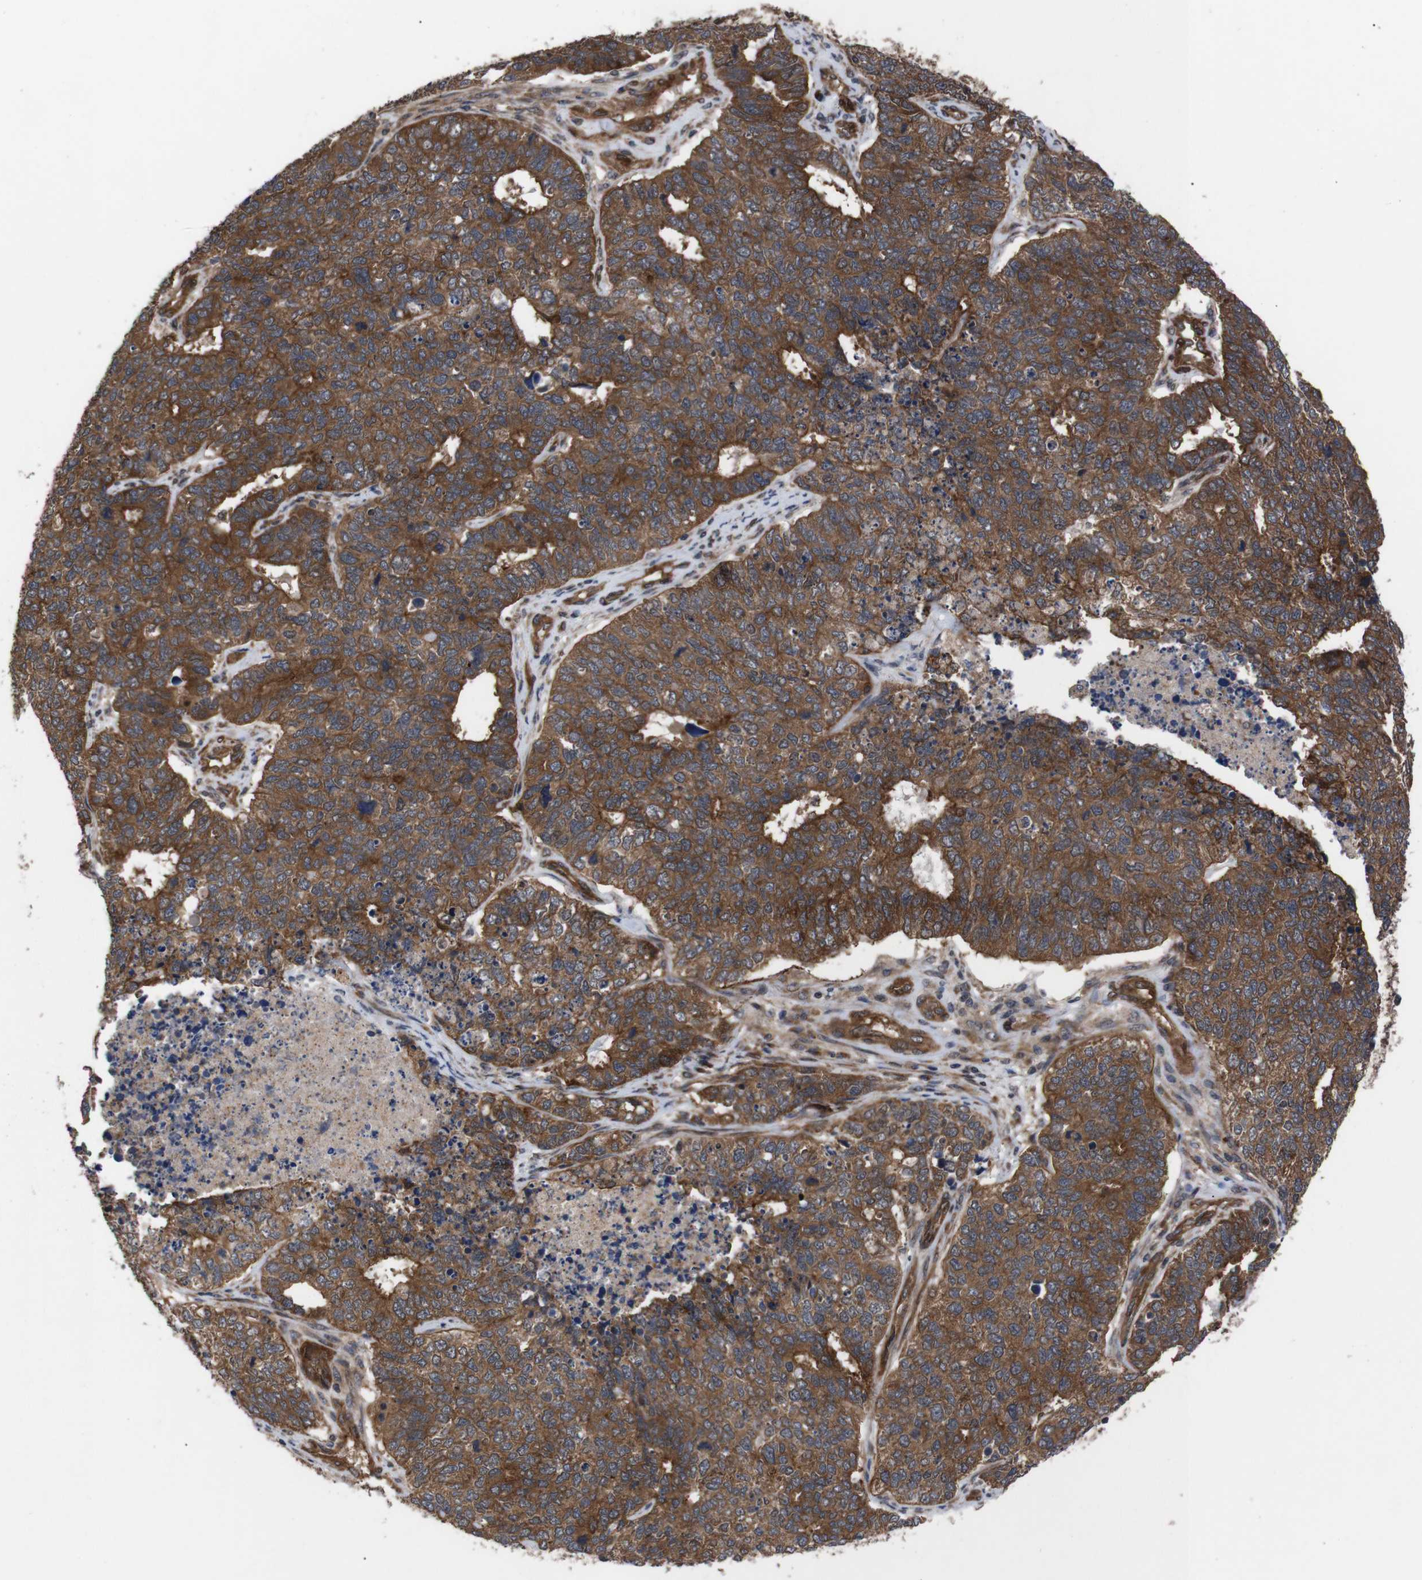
{"staining": {"intensity": "strong", "quantity": ">75%", "location": "cytoplasmic/membranous"}, "tissue": "cervical cancer", "cell_type": "Tumor cells", "image_type": "cancer", "snomed": [{"axis": "morphology", "description": "Squamous cell carcinoma, NOS"}, {"axis": "topography", "description": "Cervix"}], "caption": "Immunohistochemical staining of cervical cancer reveals strong cytoplasmic/membranous protein expression in approximately >75% of tumor cells.", "gene": "PAWR", "patient": {"sex": "female", "age": 63}}